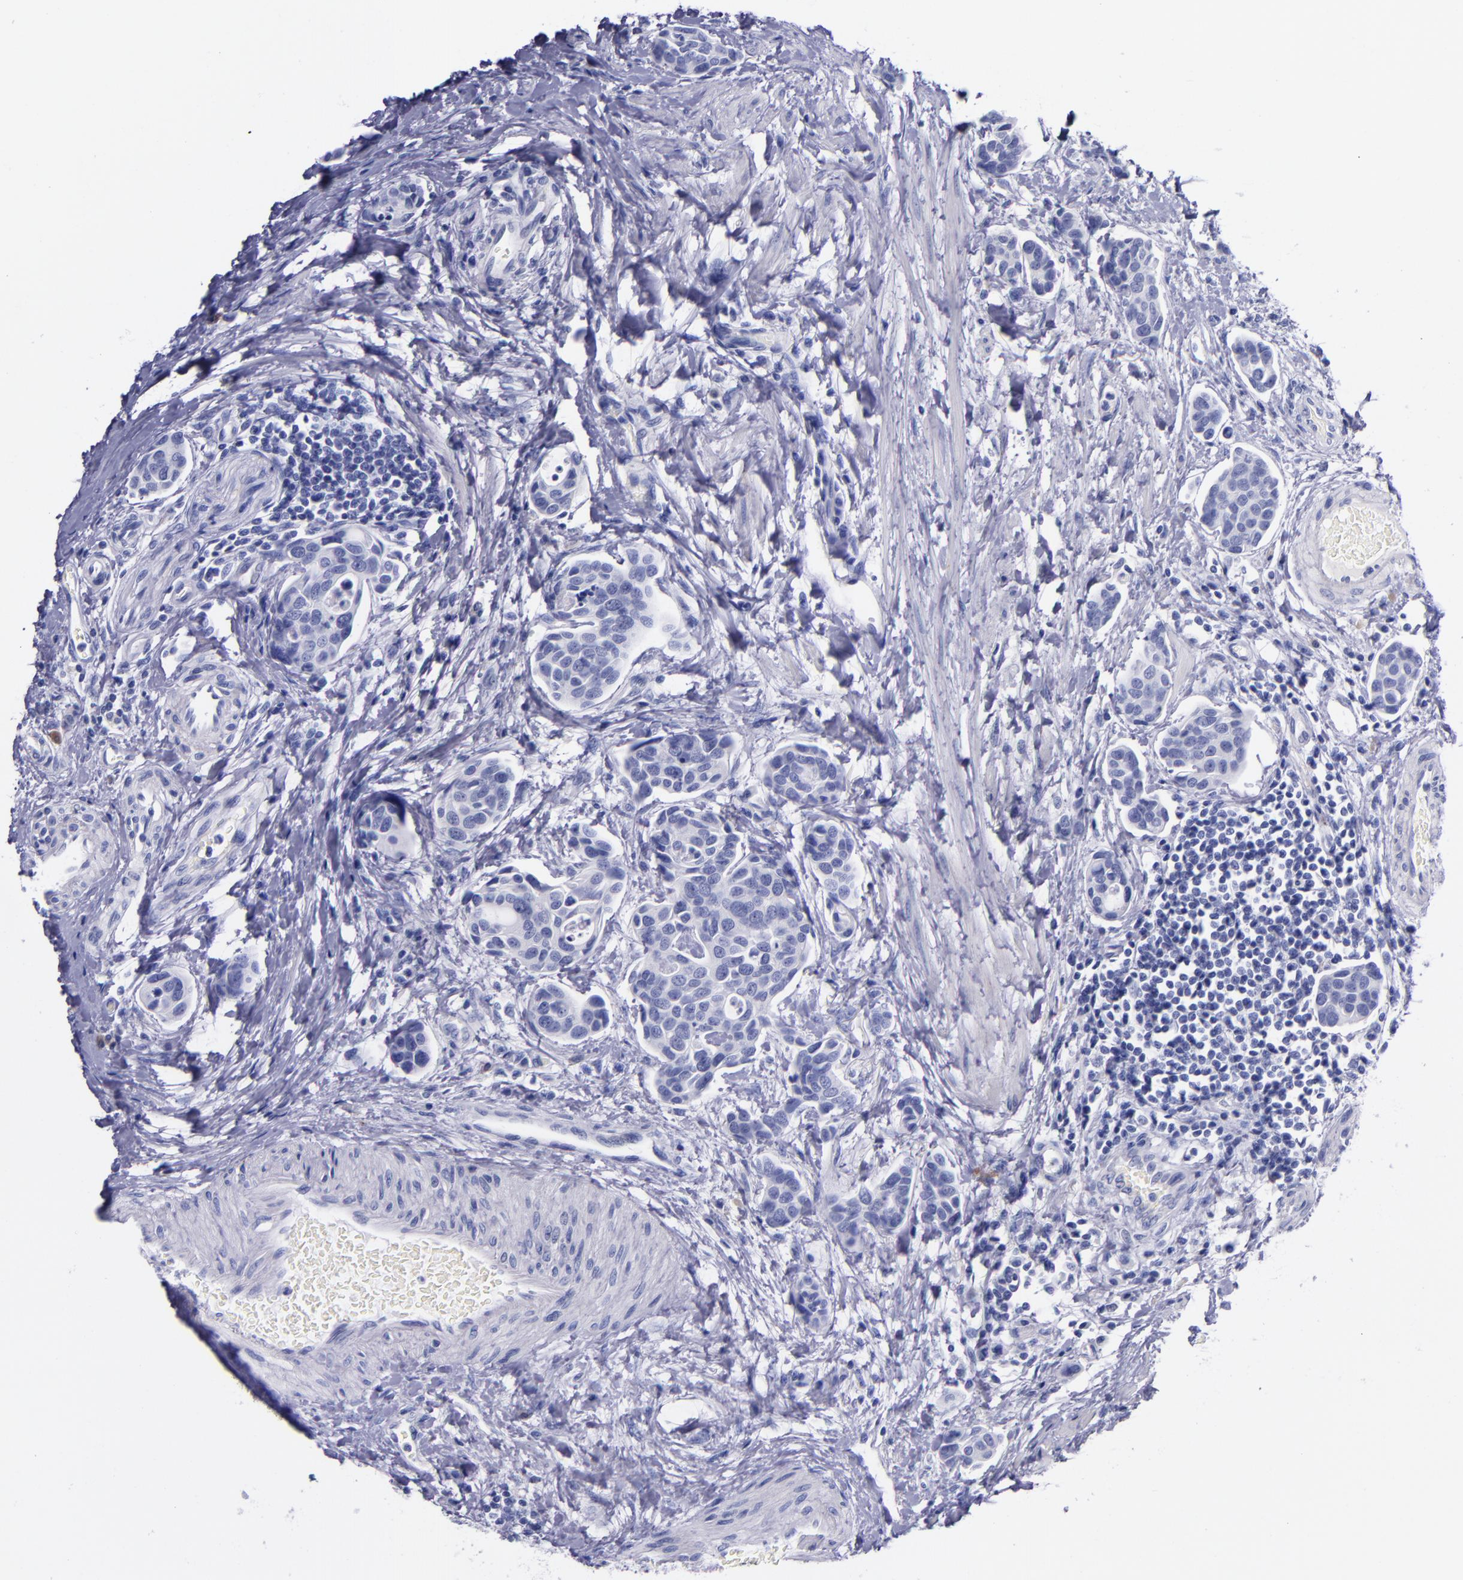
{"staining": {"intensity": "negative", "quantity": "none", "location": "none"}, "tissue": "urothelial cancer", "cell_type": "Tumor cells", "image_type": "cancer", "snomed": [{"axis": "morphology", "description": "Urothelial carcinoma, High grade"}, {"axis": "topography", "description": "Urinary bladder"}], "caption": "The micrograph shows no staining of tumor cells in urothelial carcinoma (high-grade).", "gene": "SV2A", "patient": {"sex": "male", "age": 78}}